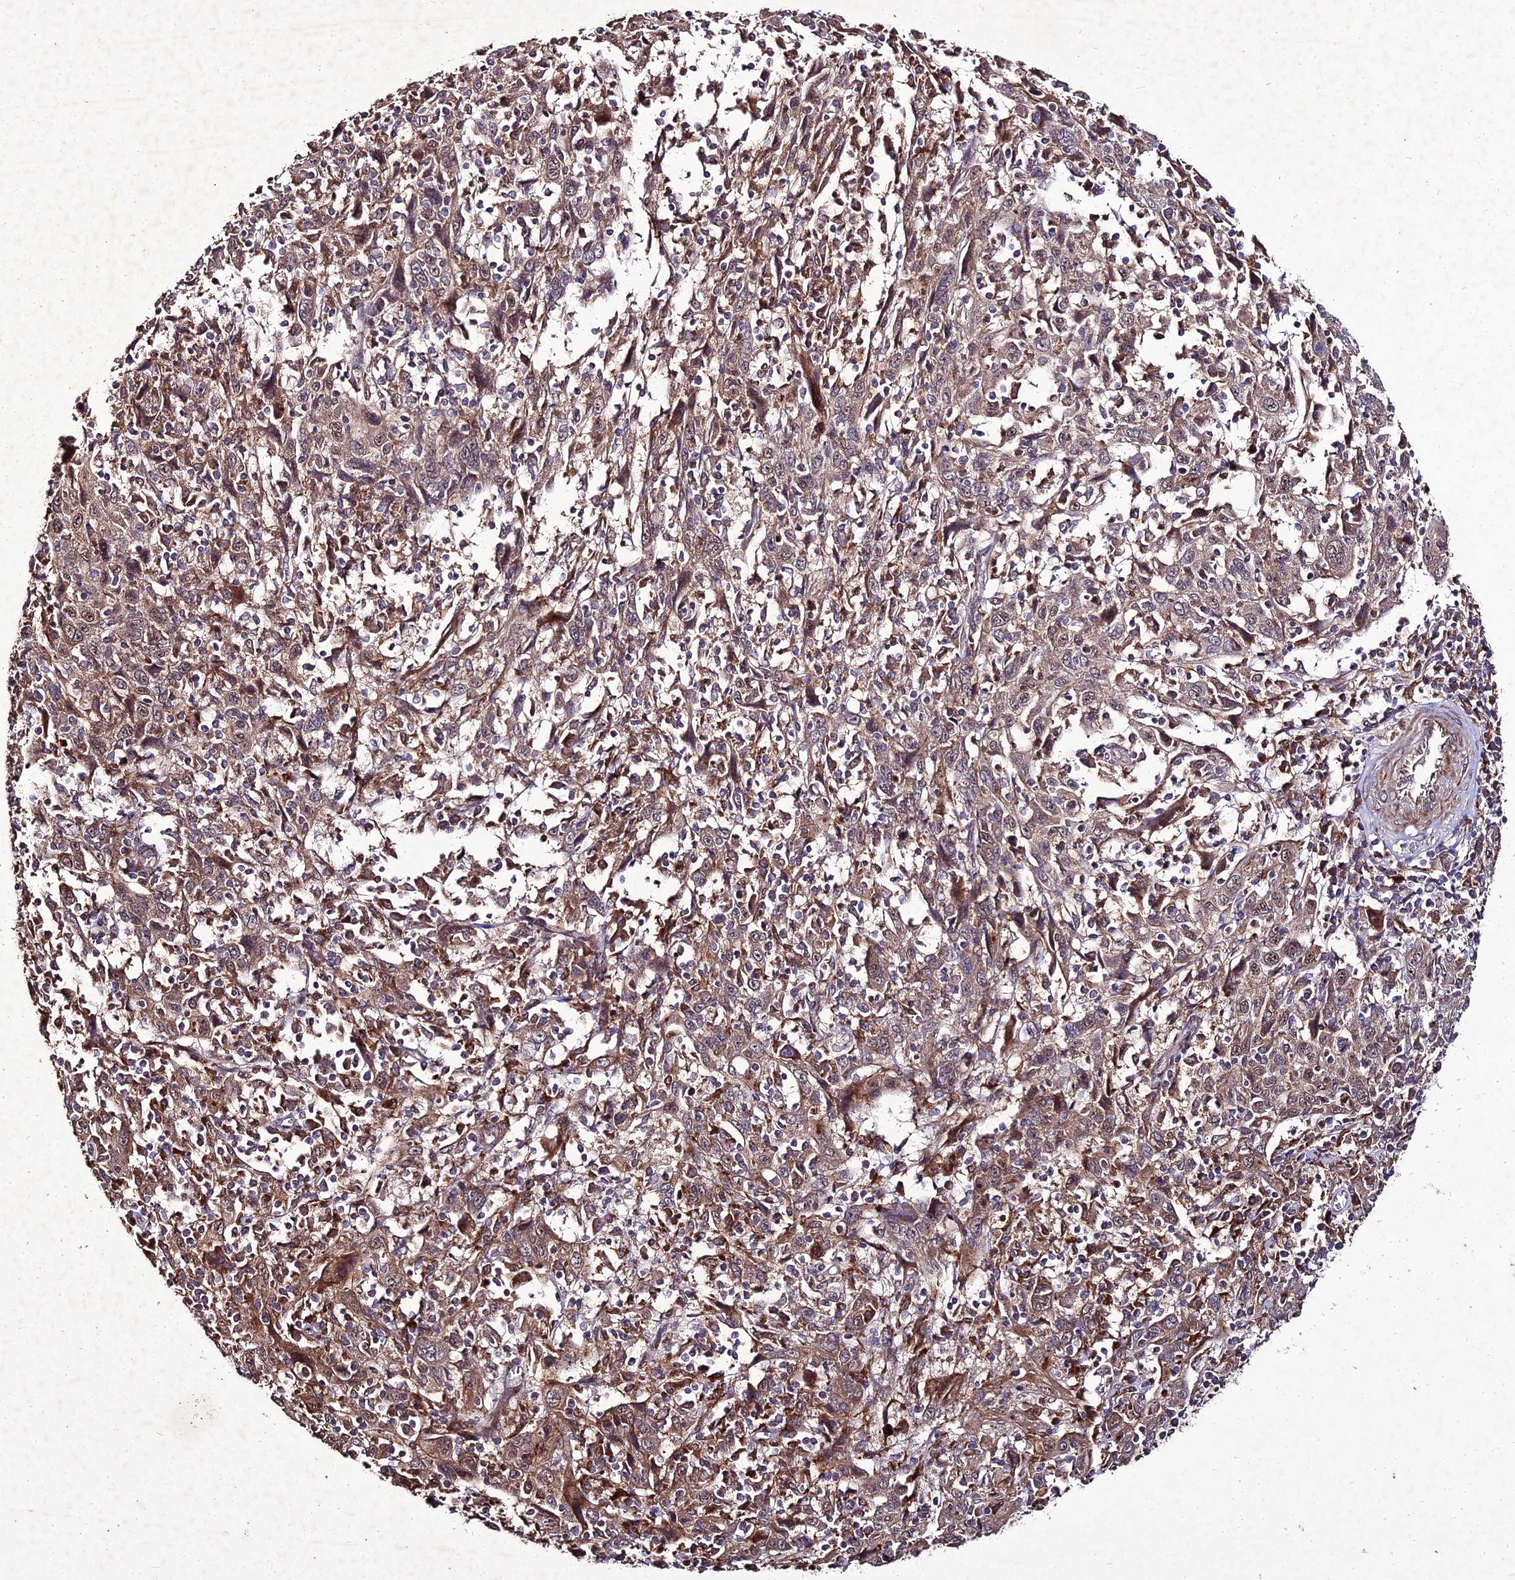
{"staining": {"intensity": "weak", "quantity": ">75%", "location": "cytoplasmic/membranous,nuclear"}, "tissue": "cervical cancer", "cell_type": "Tumor cells", "image_type": "cancer", "snomed": [{"axis": "morphology", "description": "Squamous cell carcinoma, NOS"}, {"axis": "topography", "description": "Cervix"}], "caption": "Immunohistochemical staining of human cervical cancer (squamous cell carcinoma) demonstrates low levels of weak cytoplasmic/membranous and nuclear protein positivity in approximately >75% of tumor cells. (DAB IHC with brightfield microscopy, high magnification).", "gene": "ZNF766", "patient": {"sex": "female", "age": 46}}